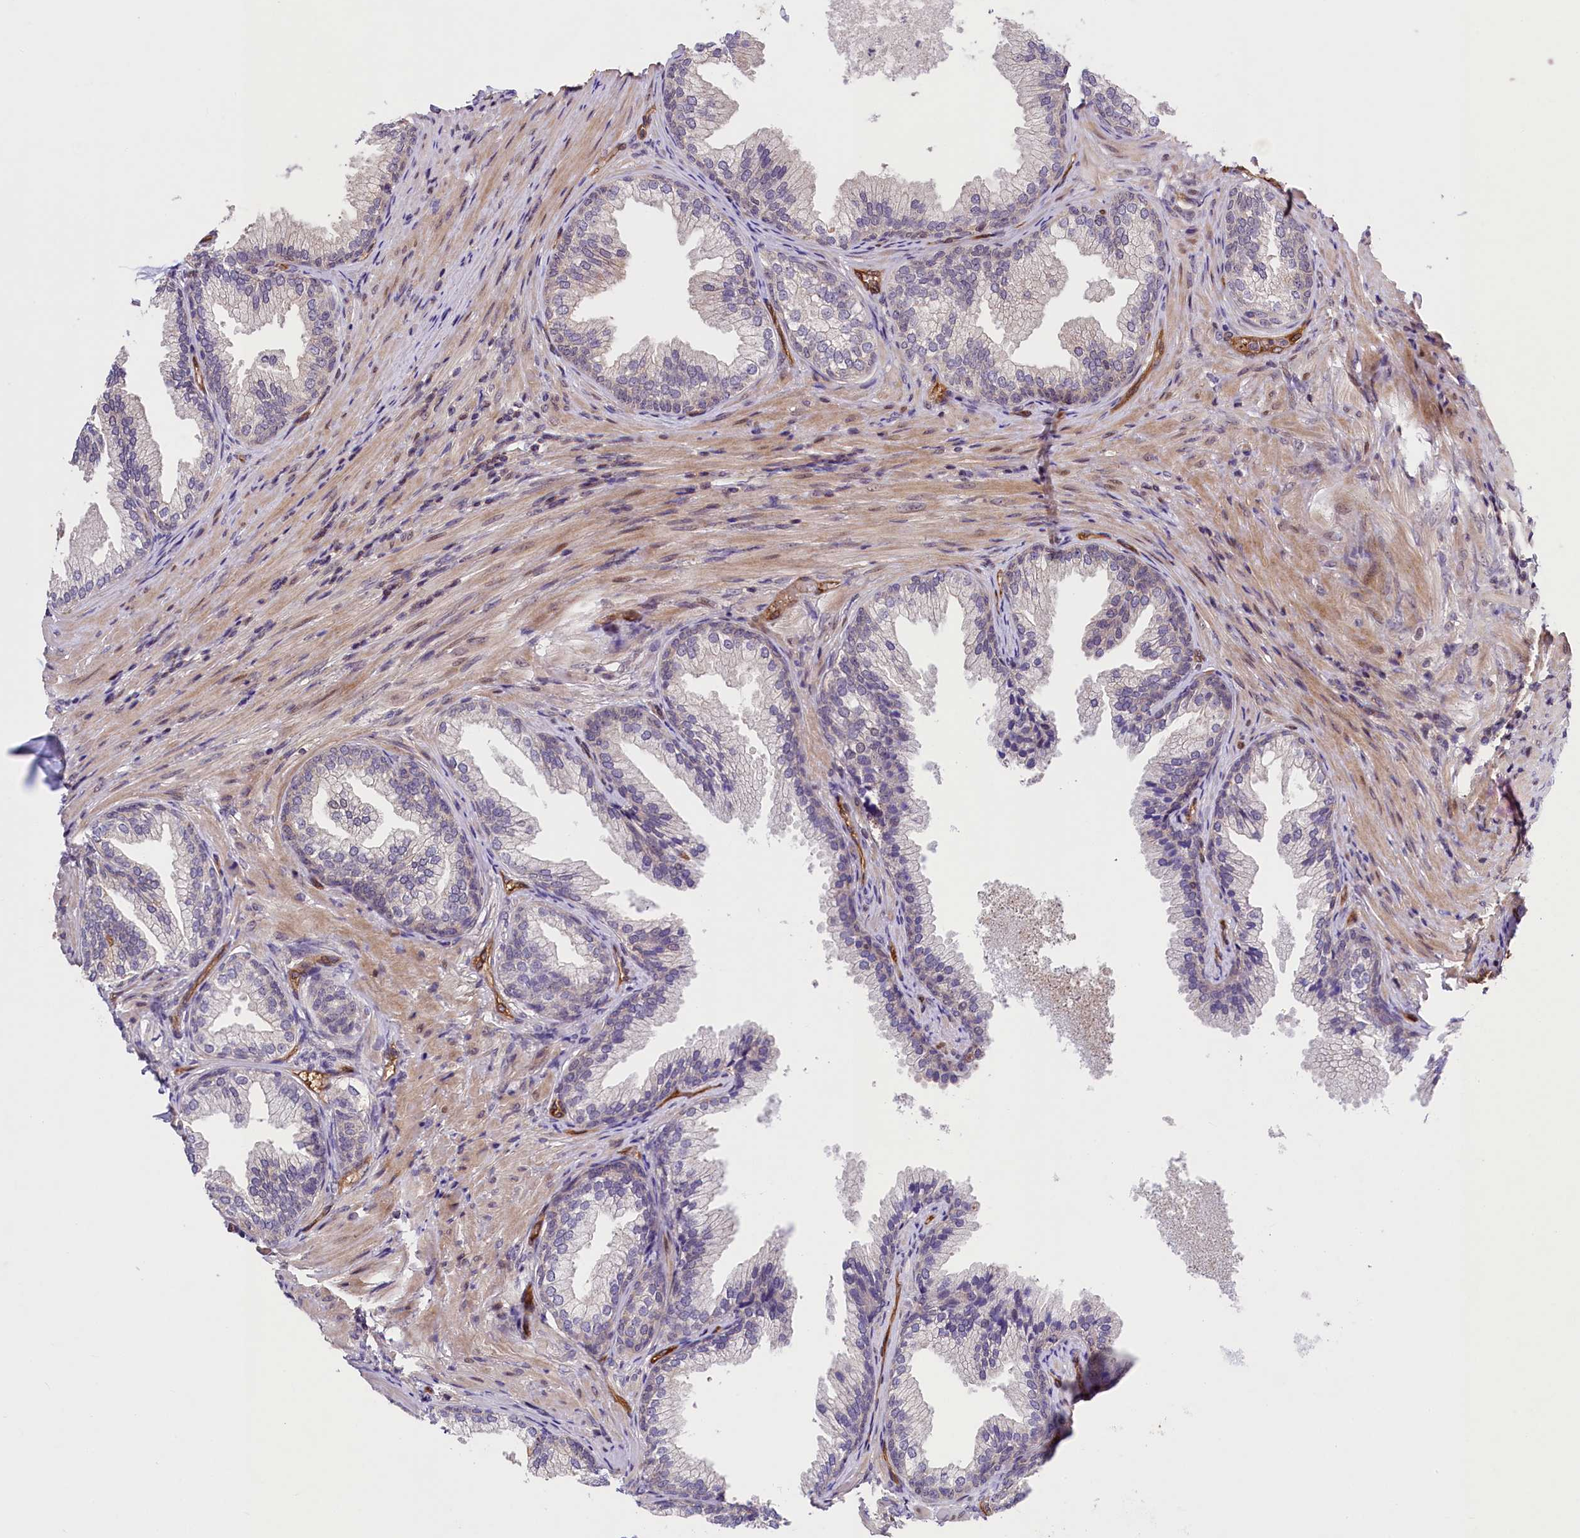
{"staining": {"intensity": "weak", "quantity": "<25%", "location": "cytoplasmic/membranous"}, "tissue": "prostate", "cell_type": "Glandular cells", "image_type": "normal", "snomed": [{"axis": "morphology", "description": "Normal tissue, NOS"}, {"axis": "topography", "description": "Prostate"}], "caption": "Immunohistochemistry image of unremarkable human prostate stained for a protein (brown), which displays no staining in glandular cells.", "gene": "SNRK", "patient": {"sex": "male", "age": 76}}